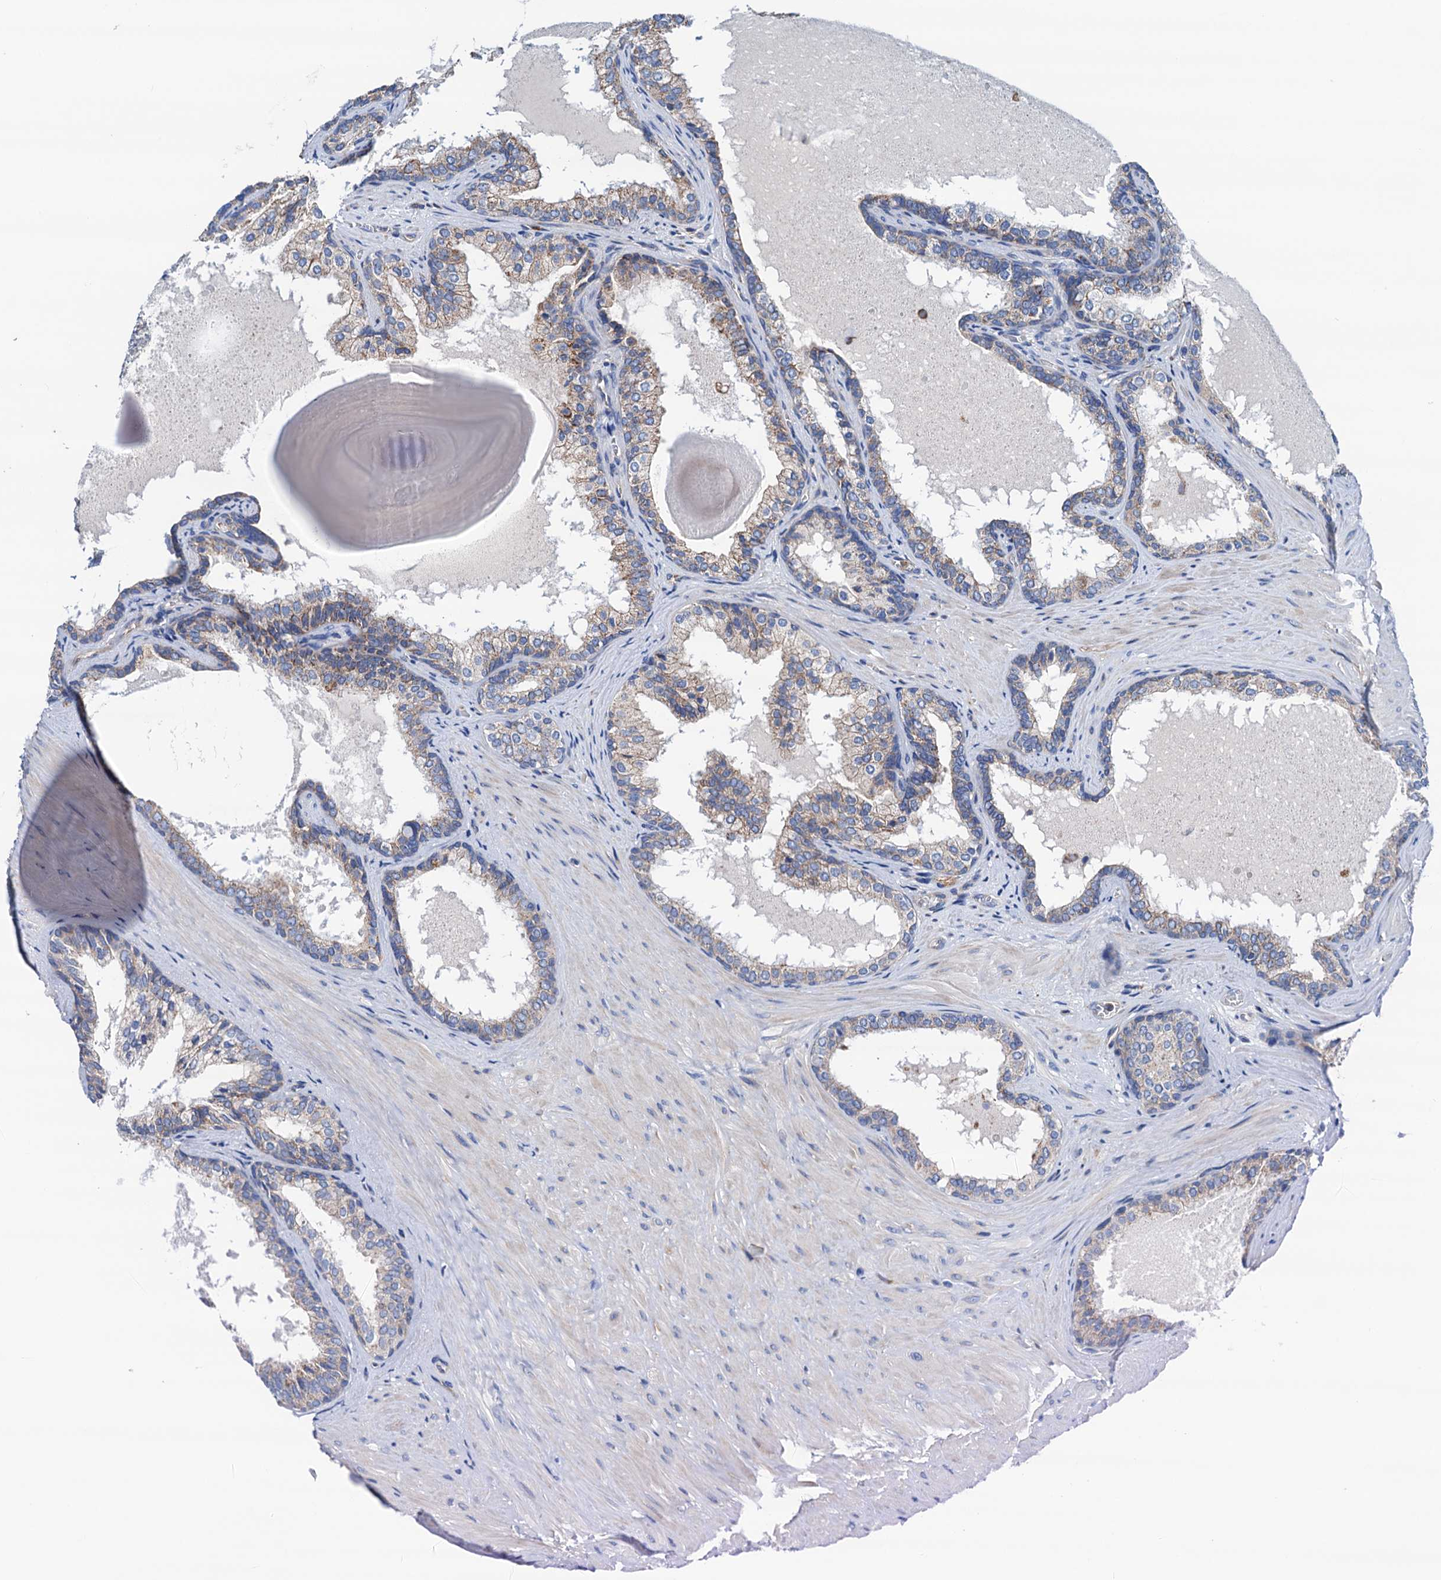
{"staining": {"intensity": "weak", "quantity": "<25%", "location": "cytoplasmic/membranous"}, "tissue": "prostate cancer", "cell_type": "Tumor cells", "image_type": "cancer", "snomed": [{"axis": "morphology", "description": "Adenocarcinoma, High grade"}, {"axis": "topography", "description": "Prostate"}], "caption": "Adenocarcinoma (high-grade) (prostate) was stained to show a protein in brown. There is no significant positivity in tumor cells.", "gene": "RASSF9", "patient": {"sex": "male", "age": 65}}